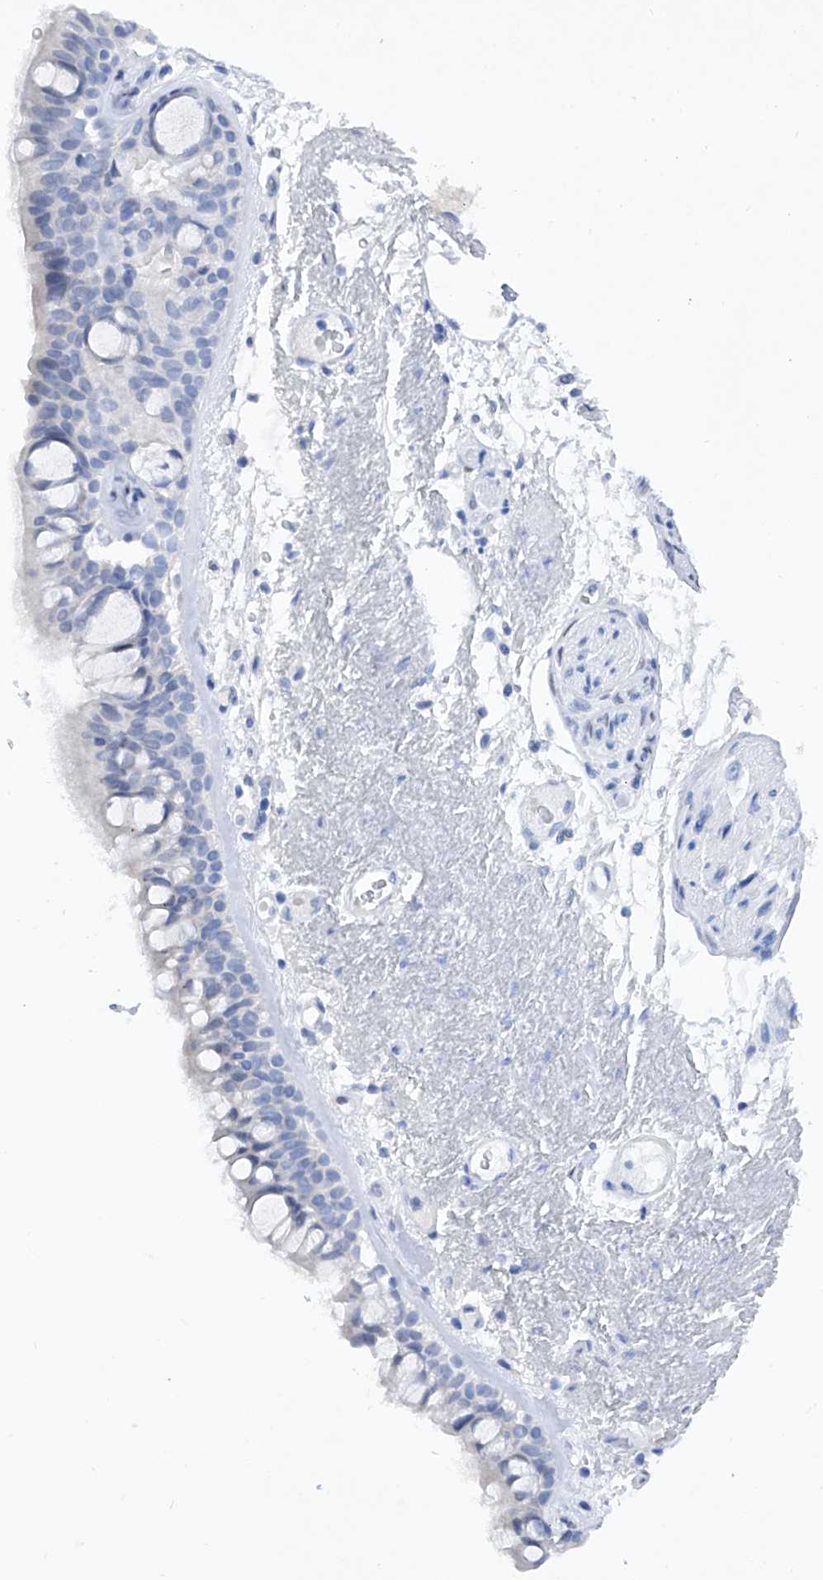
{"staining": {"intensity": "negative", "quantity": "none", "location": "none"}, "tissue": "bronchus", "cell_type": "Respiratory epithelial cells", "image_type": "normal", "snomed": [{"axis": "morphology", "description": "Normal tissue, NOS"}, {"axis": "morphology", "description": "Squamous cell carcinoma, NOS"}, {"axis": "topography", "description": "Lymph node"}, {"axis": "topography", "description": "Bronchus"}, {"axis": "topography", "description": "Lung"}], "caption": "Immunohistochemistry of unremarkable human bronchus shows no positivity in respiratory epithelial cells.", "gene": "BARX2", "patient": {"sex": "male", "age": 66}}